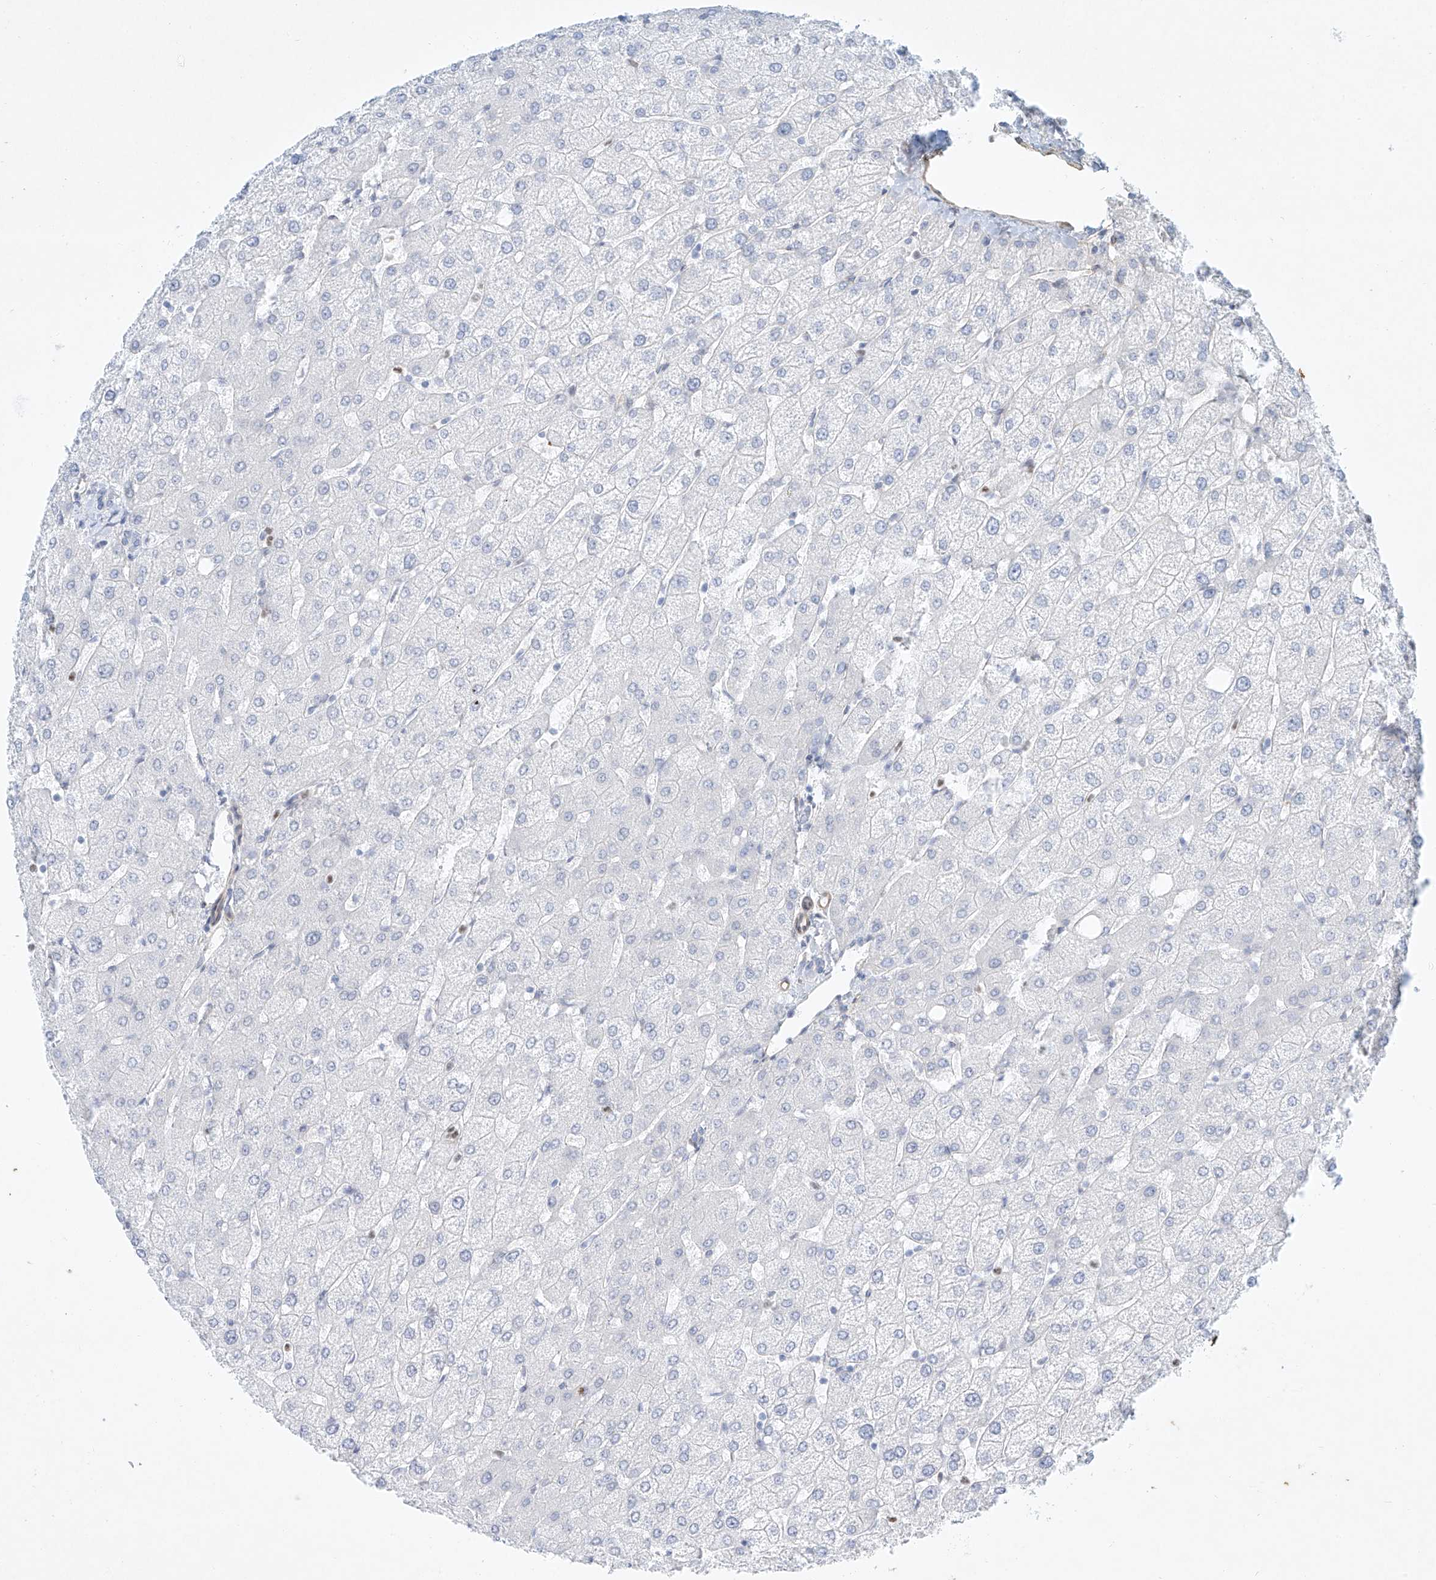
{"staining": {"intensity": "negative", "quantity": "none", "location": "none"}, "tissue": "liver", "cell_type": "Cholangiocytes", "image_type": "normal", "snomed": [{"axis": "morphology", "description": "Normal tissue, NOS"}, {"axis": "topography", "description": "Liver"}], "caption": "Human liver stained for a protein using immunohistochemistry (IHC) demonstrates no expression in cholangiocytes.", "gene": "REEP2", "patient": {"sex": "female", "age": 54}}